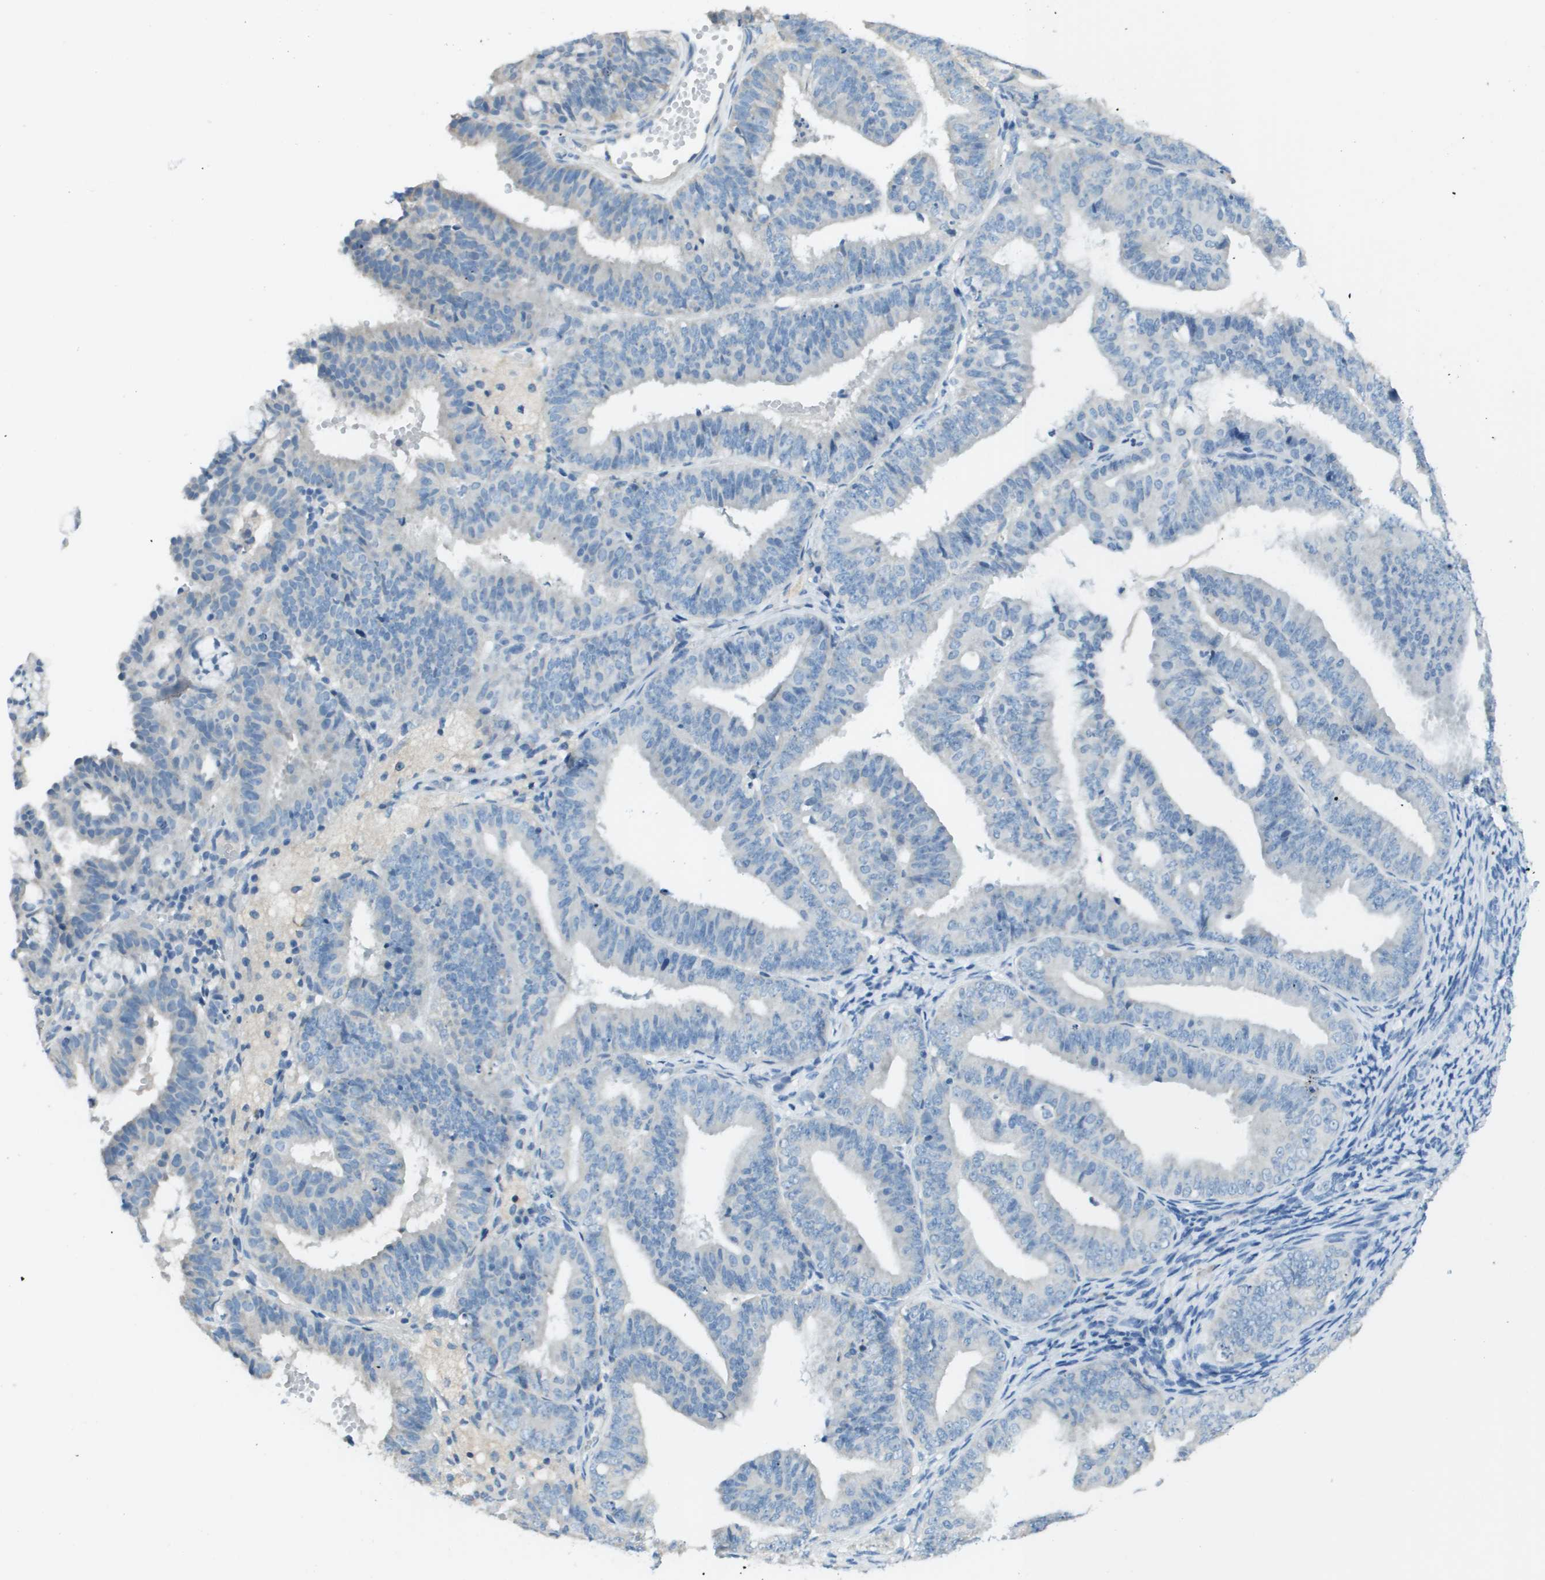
{"staining": {"intensity": "negative", "quantity": "none", "location": "none"}, "tissue": "endometrial cancer", "cell_type": "Tumor cells", "image_type": "cancer", "snomed": [{"axis": "morphology", "description": "Adenocarcinoma, NOS"}, {"axis": "topography", "description": "Endometrium"}], "caption": "Immunohistochemistry photomicrograph of neoplastic tissue: endometrial cancer (adenocarcinoma) stained with DAB (3,3'-diaminobenzidine) demonstrates no significant protein positivity in tumor cells.", "gene": "PTGDR2", "patient": {"sex": "female", "age": 63}}